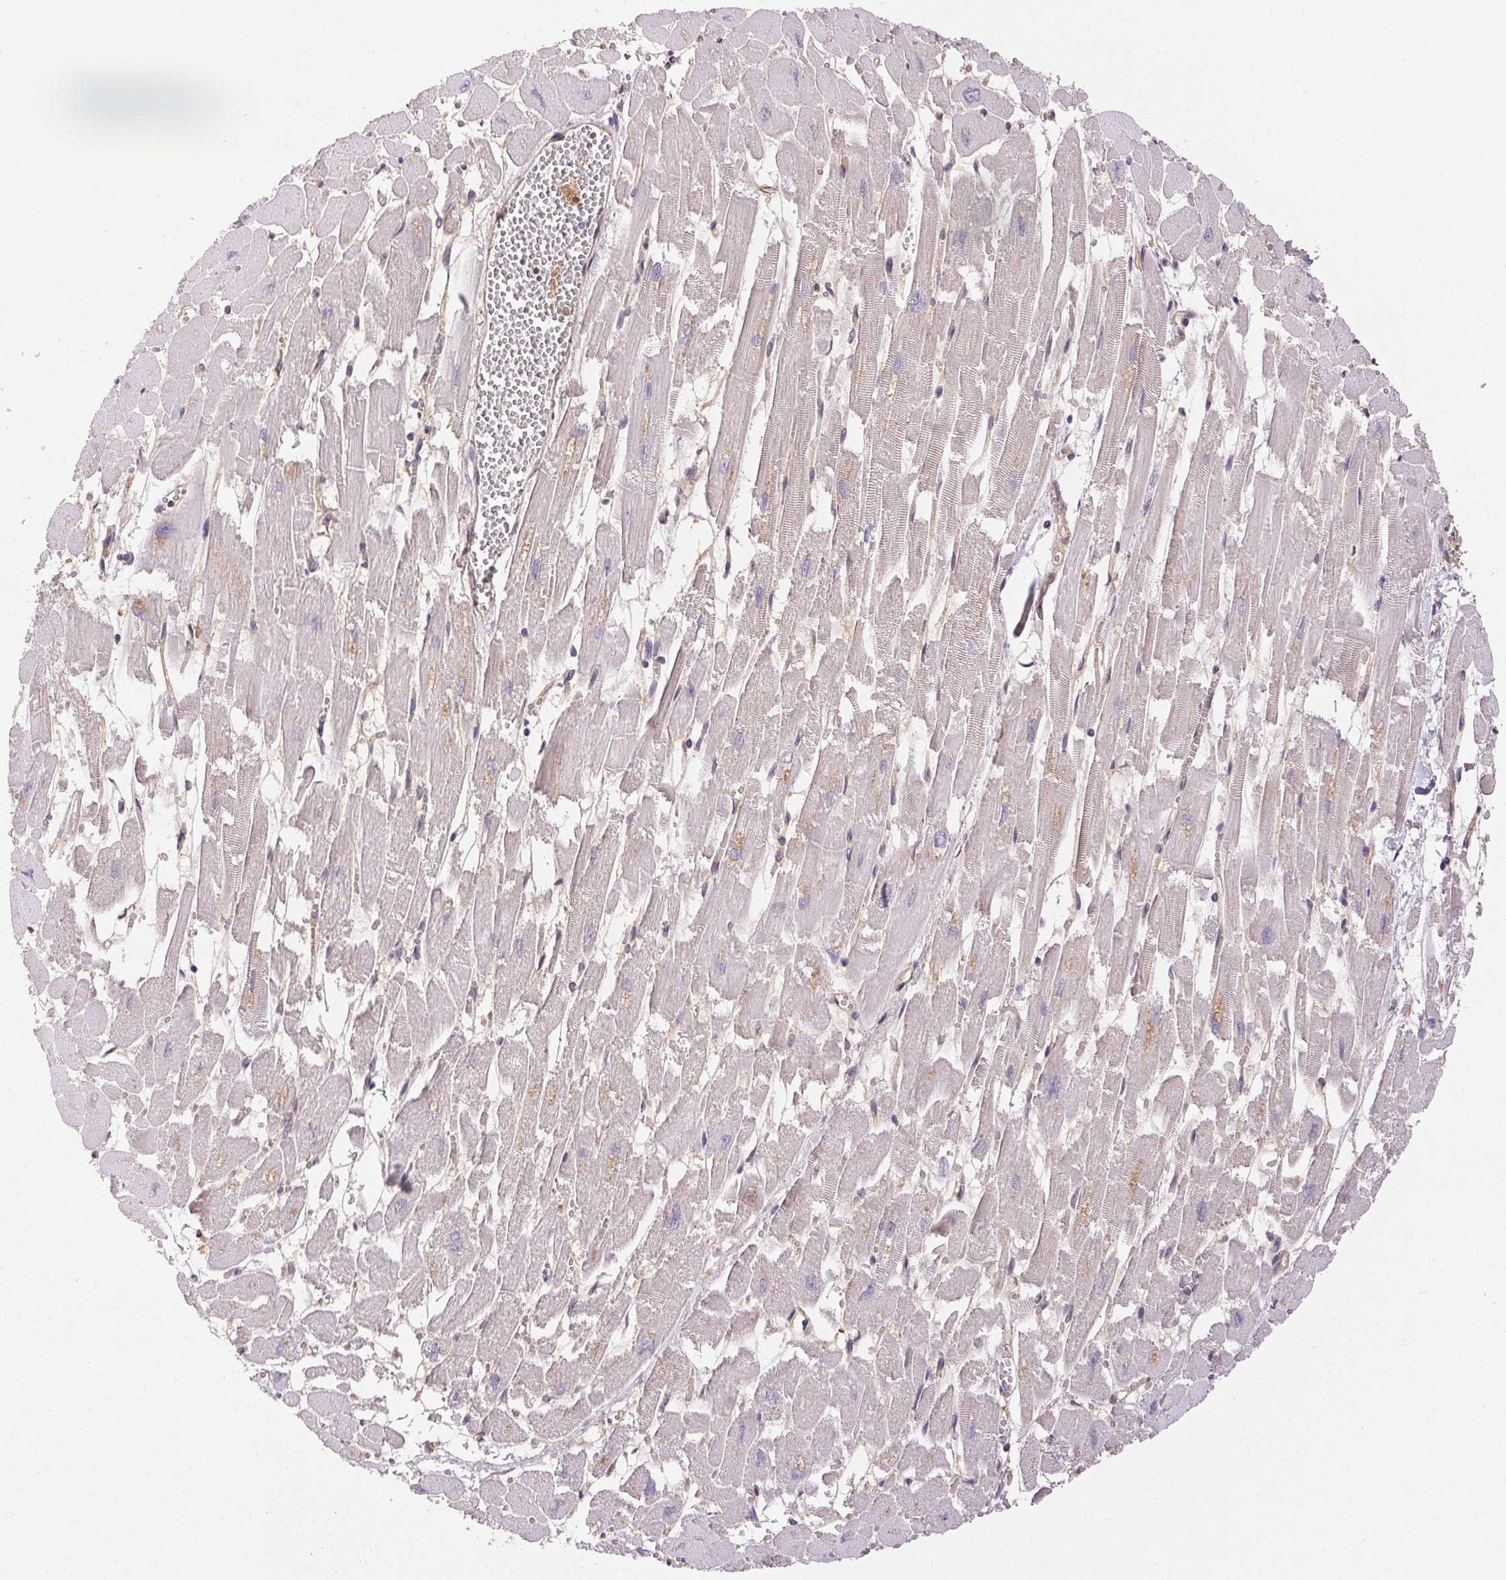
{"staining": {"intensity": "weak", "quantity": "<25%", "location": "cytoplasmic/membranous"}, "tissue": "heart muscle", "cell_type": "Cardiomyocytes", "image_type": "normal", "snomed": [{"axis": "morphology", "description": "Normal tissue, NOS"}, {"axis": "topography", "description": "Heart"}], "caption": "Human heart muscle stained for a protein using immunohistochemistry (IHC) exhibits no staining in cardiomyocytes.", "gene": "GDI1", "patient": {"sex": "female", "age": 52}}